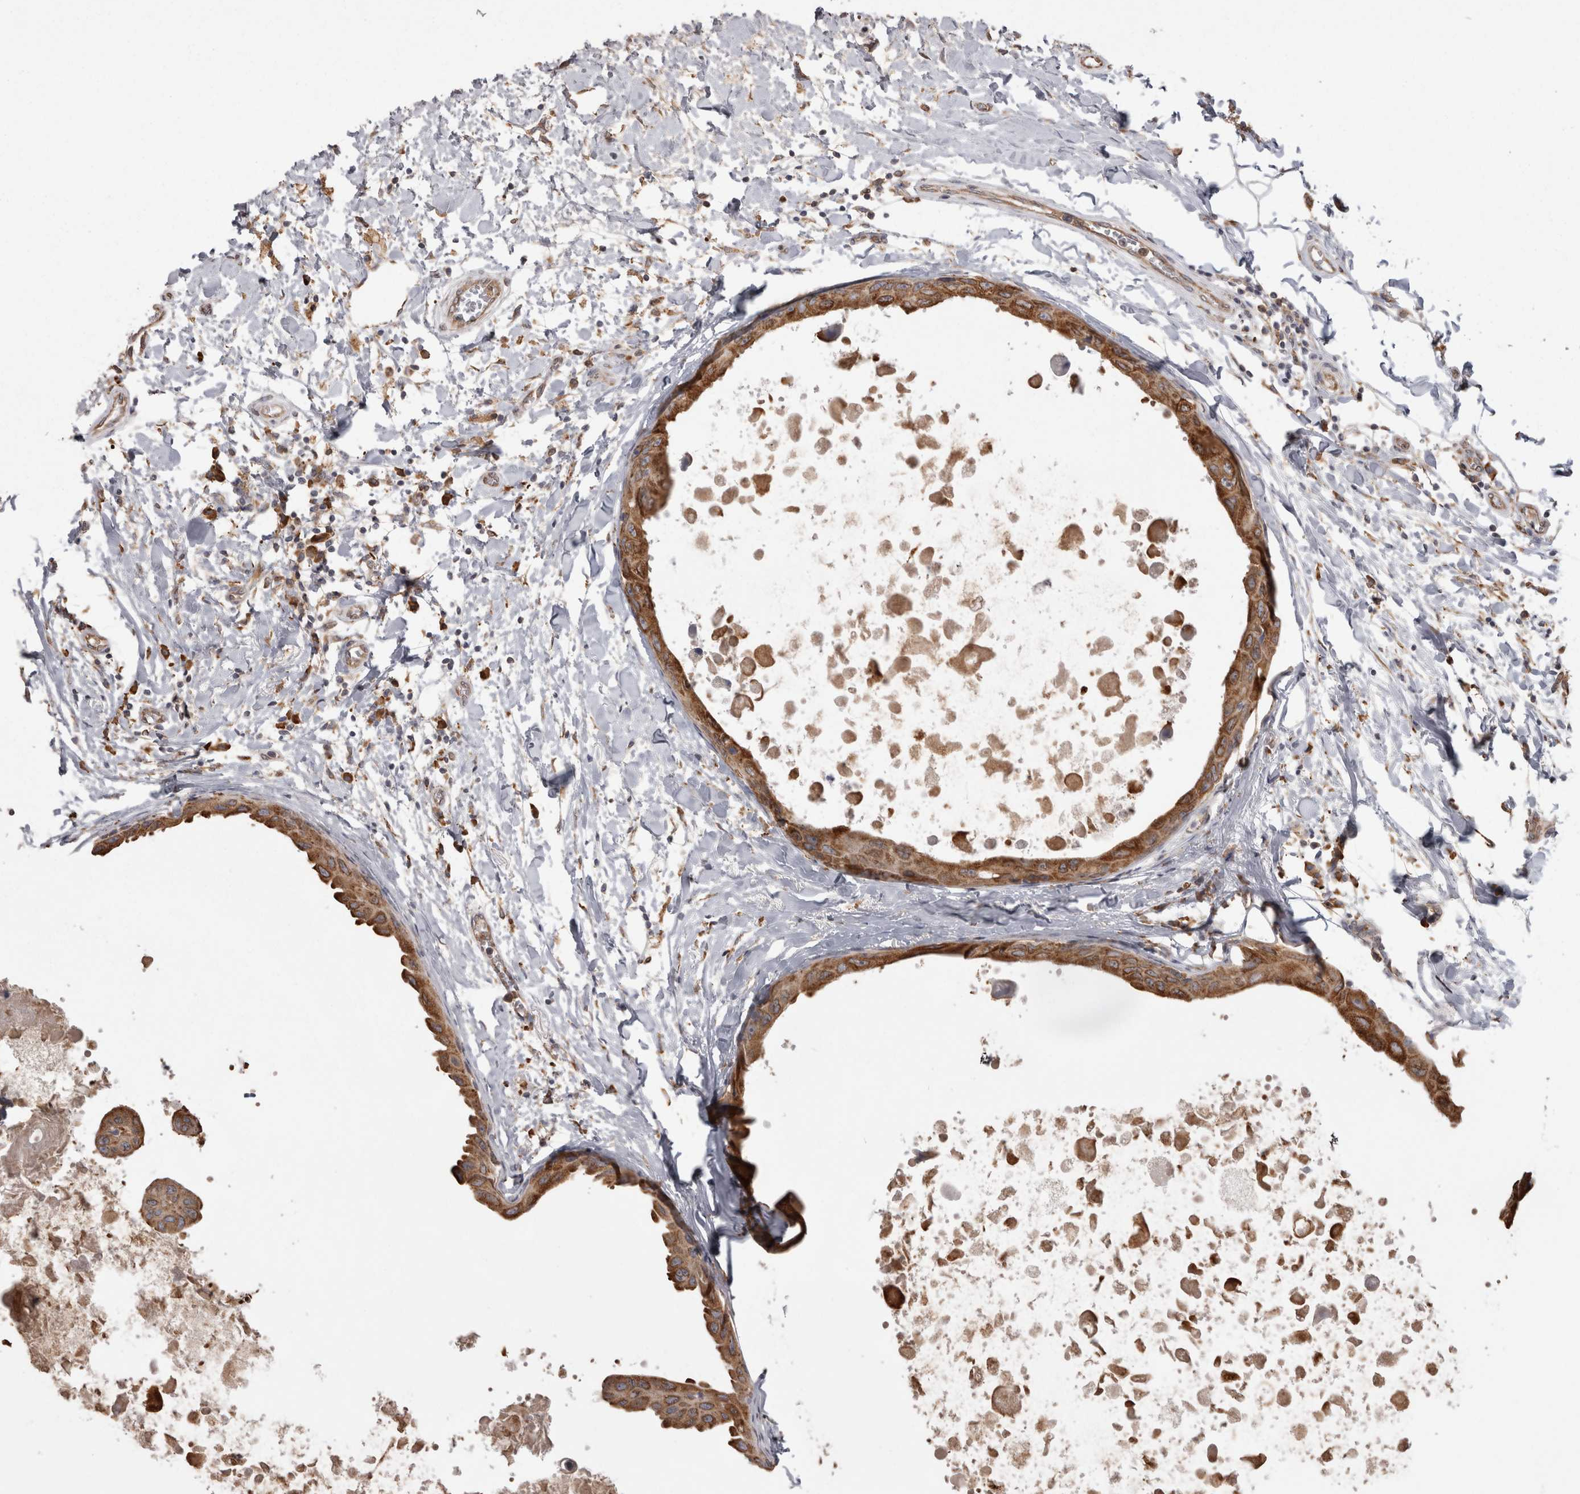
{"staining": {"intensity": "moderate", "quantity": ">75%", "location": "cytoplasmic/membranous"}, "tissue": "breast cancer", "cell_type": "Tumor cells", "image_type": "cancer", "snomed": [{"axis": "morphology", "description": "Duct carcinoma"}, {"axis": "topography", "description": "Breast"}], "caption": "IHC histopathology image of human breast intraductal carcinoma stained for a protein (brown), which exhibits medium levels of moderate cytoplasmic/membranous positivity in about >75% of tumor cells.", "gene": "PON2", "patient": {"sex": "female", "age": 27}}